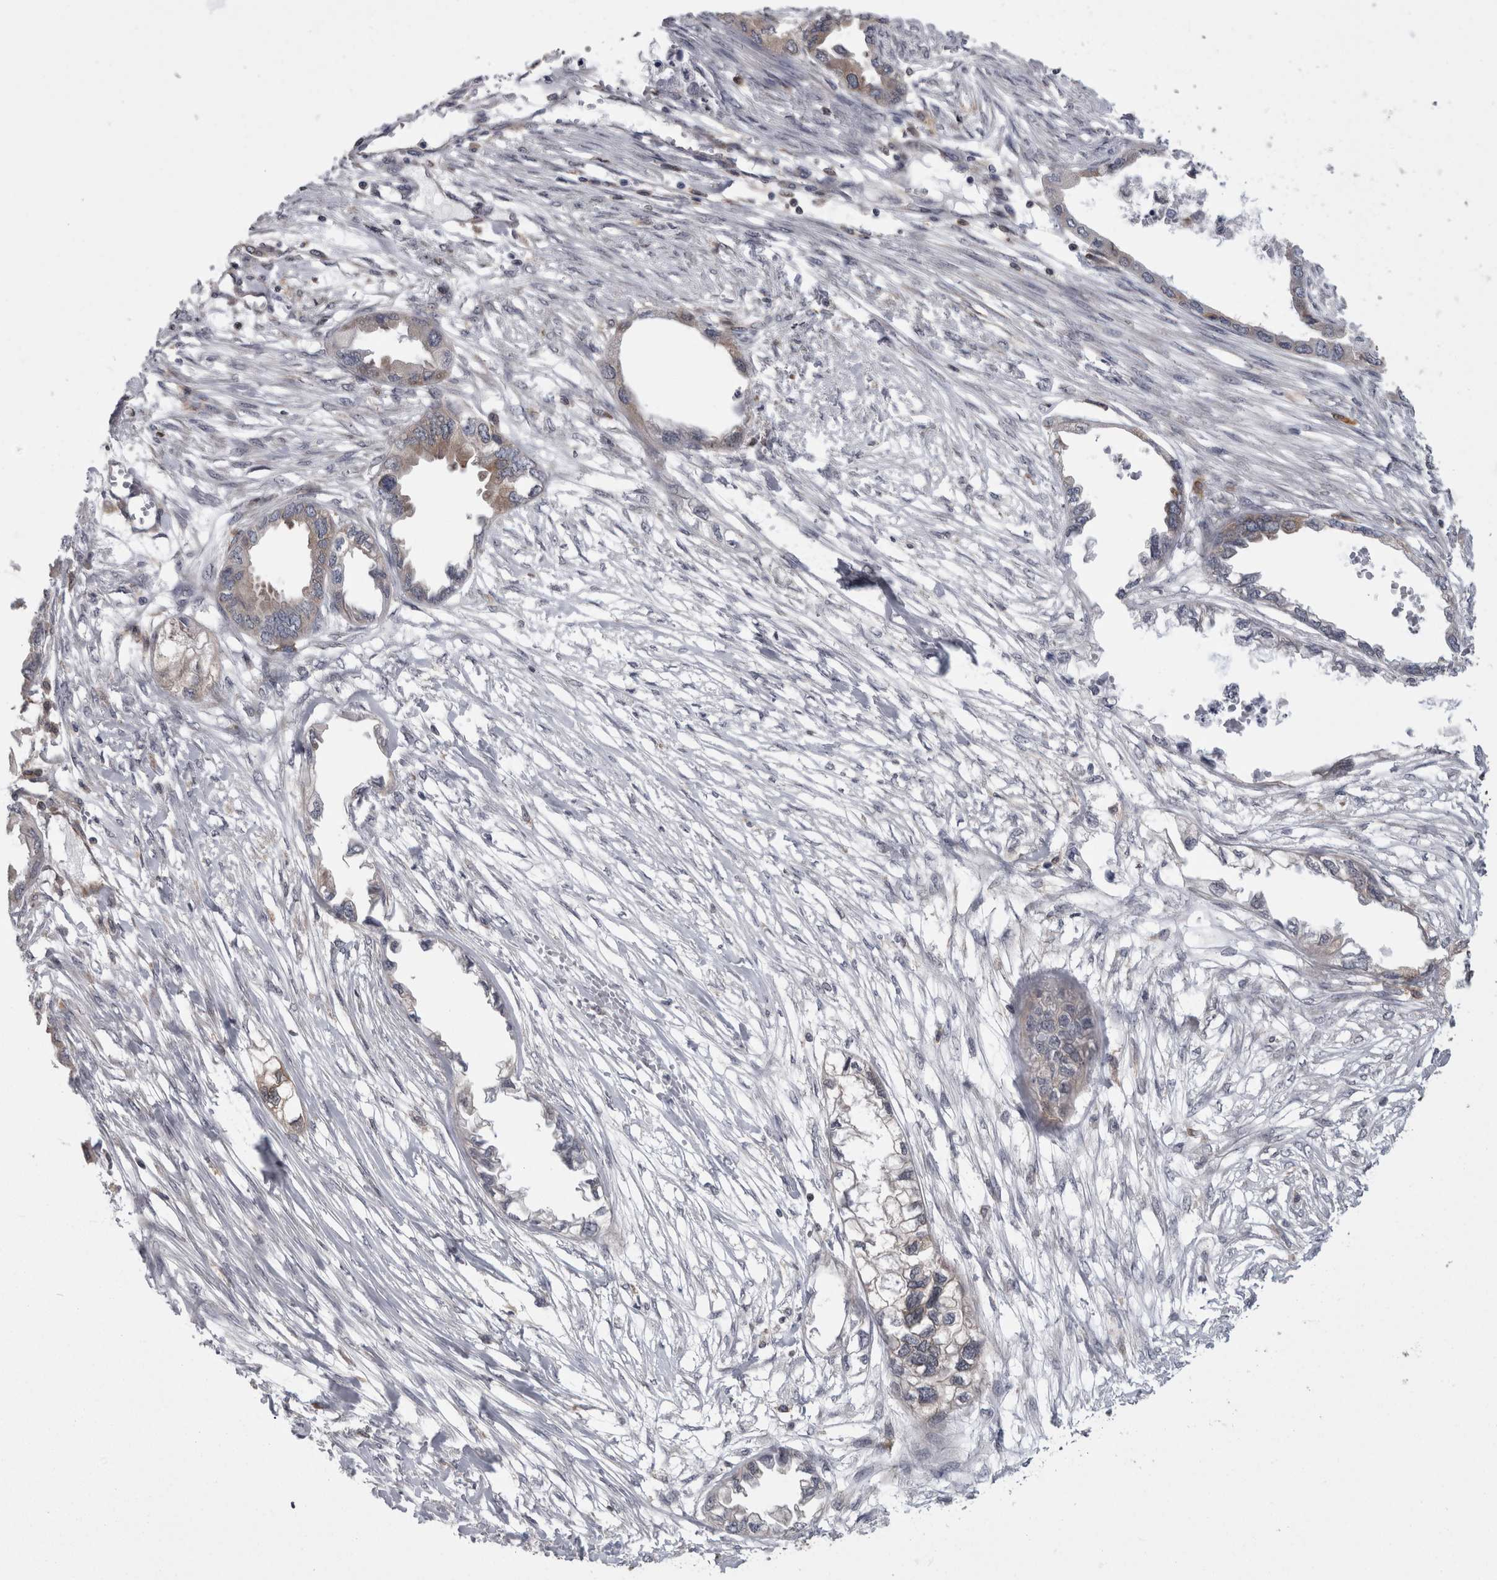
{"staining": {"intensity": "moderate", "quantity": ">75%", "location": "cytoplasmic/membranous"}, "tissue": "endometrial cancer", "cell_type": "Tumor cells", "image_type": "cancer", "snomed": [{"axis": "morphology", "description": "Adenocarcinoma, NOS"}, {"axis": "morphology", "description": "Adenocarcinoma, metastatic, NOS"}, {"axis": "topography", "description": "Adipose tissue"}, {"axis": "topography", "description": "Endometrium"}], "caption": "Endometrial cancer was stained to show a protein in brown. There is medium levels of moderate cytoplasmic/membranous positivity in about >75% of tumor cells.", "gene": "CACYBP", "patient": {"sex": "female", "age": 67}}